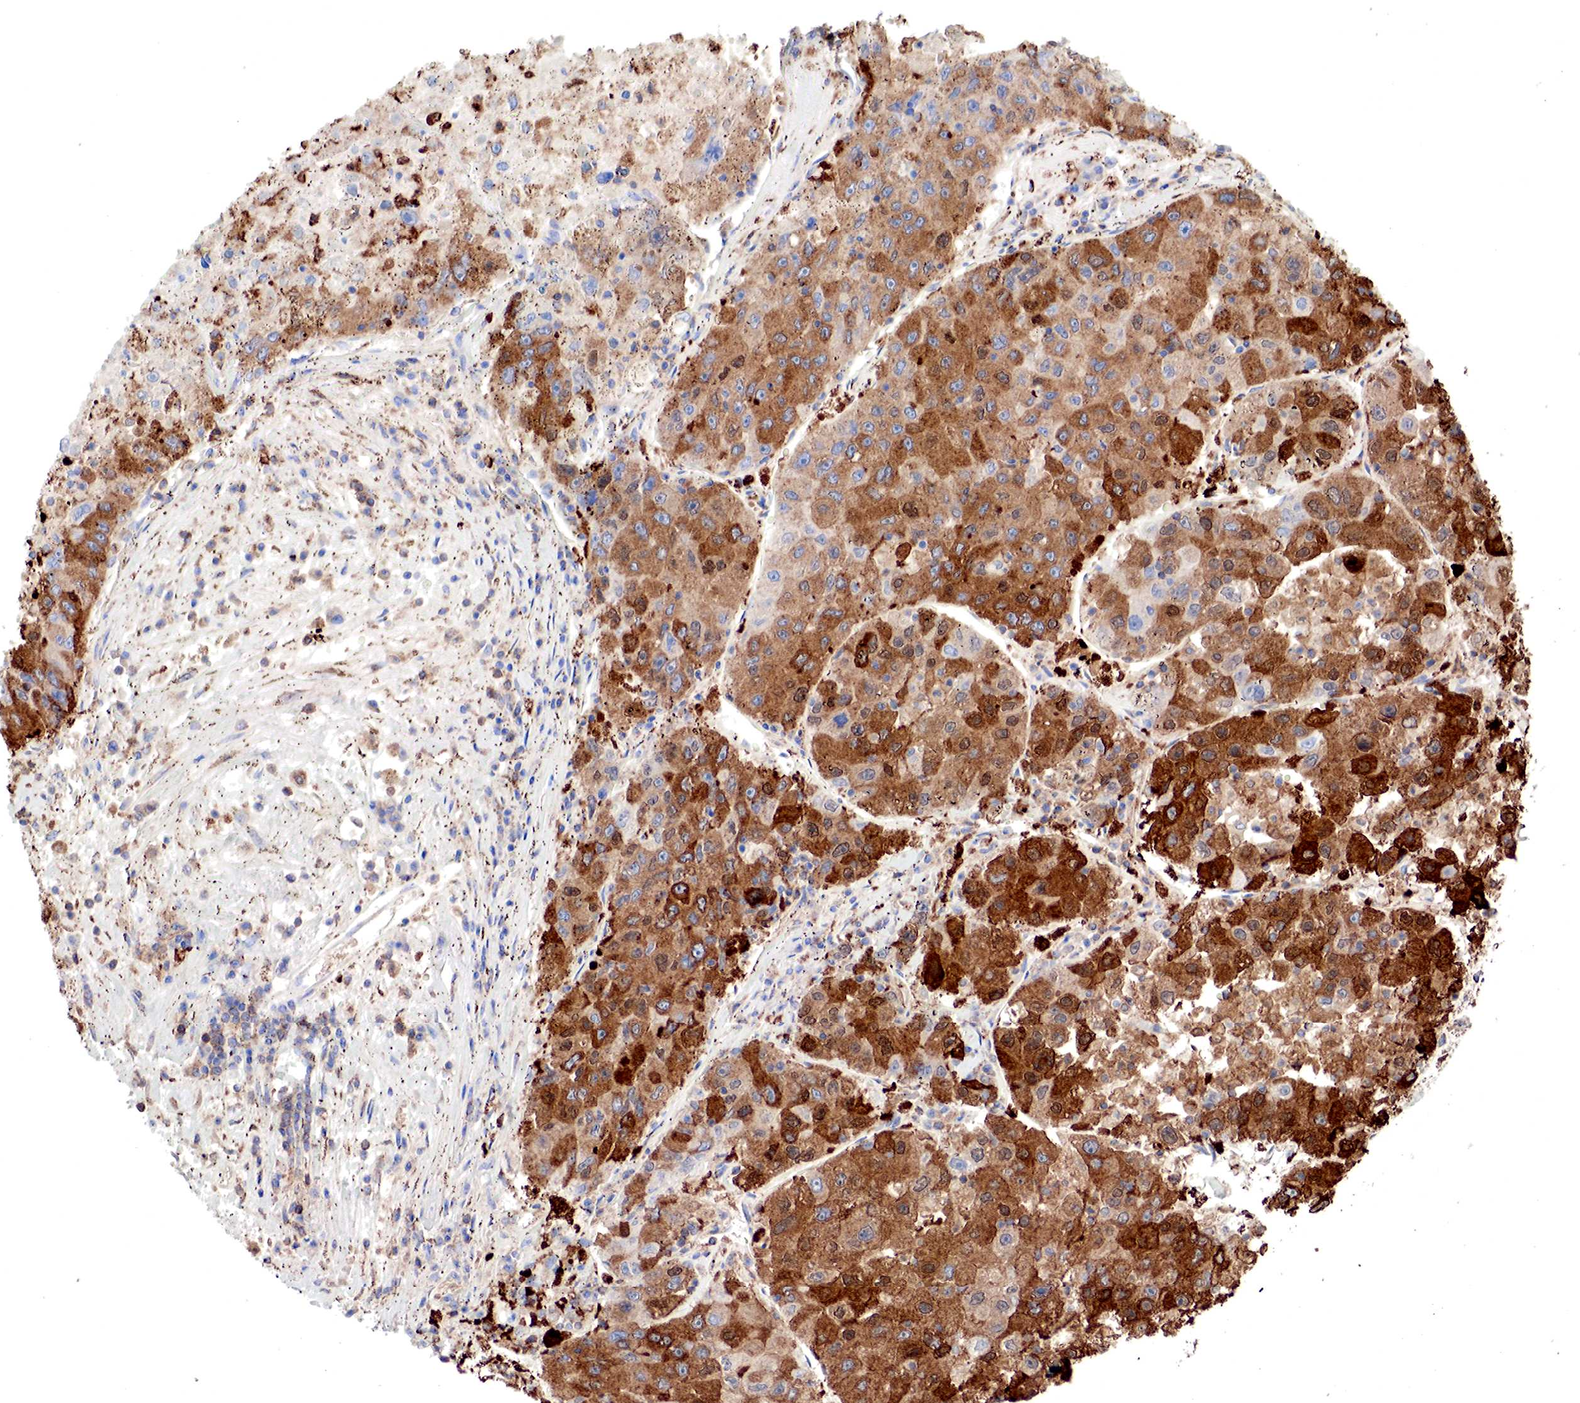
{"staining": {"intensity": "strong", "quantity": ">75%", "location": "cytoplasmic/membranous"}, "tissue": "liver cancer", "cell_type": "Tumor cells", "image_type": "cancer", "snomed": [{"axis": "morphology", "description": "Carcinoma, Hepatocellular, NOS"}, {"axis": "topography", "description": "Liver"}], "caption": "Liver hepatocellular carcinoma was stained to show a protein in brown. There is high levels of strong cytoplasmic/membranous staining in about >75% of tumor cells. Nuclei are stained in blue.", "gene": "G6PD", "patient": {"sex": "male", "age": 49}}